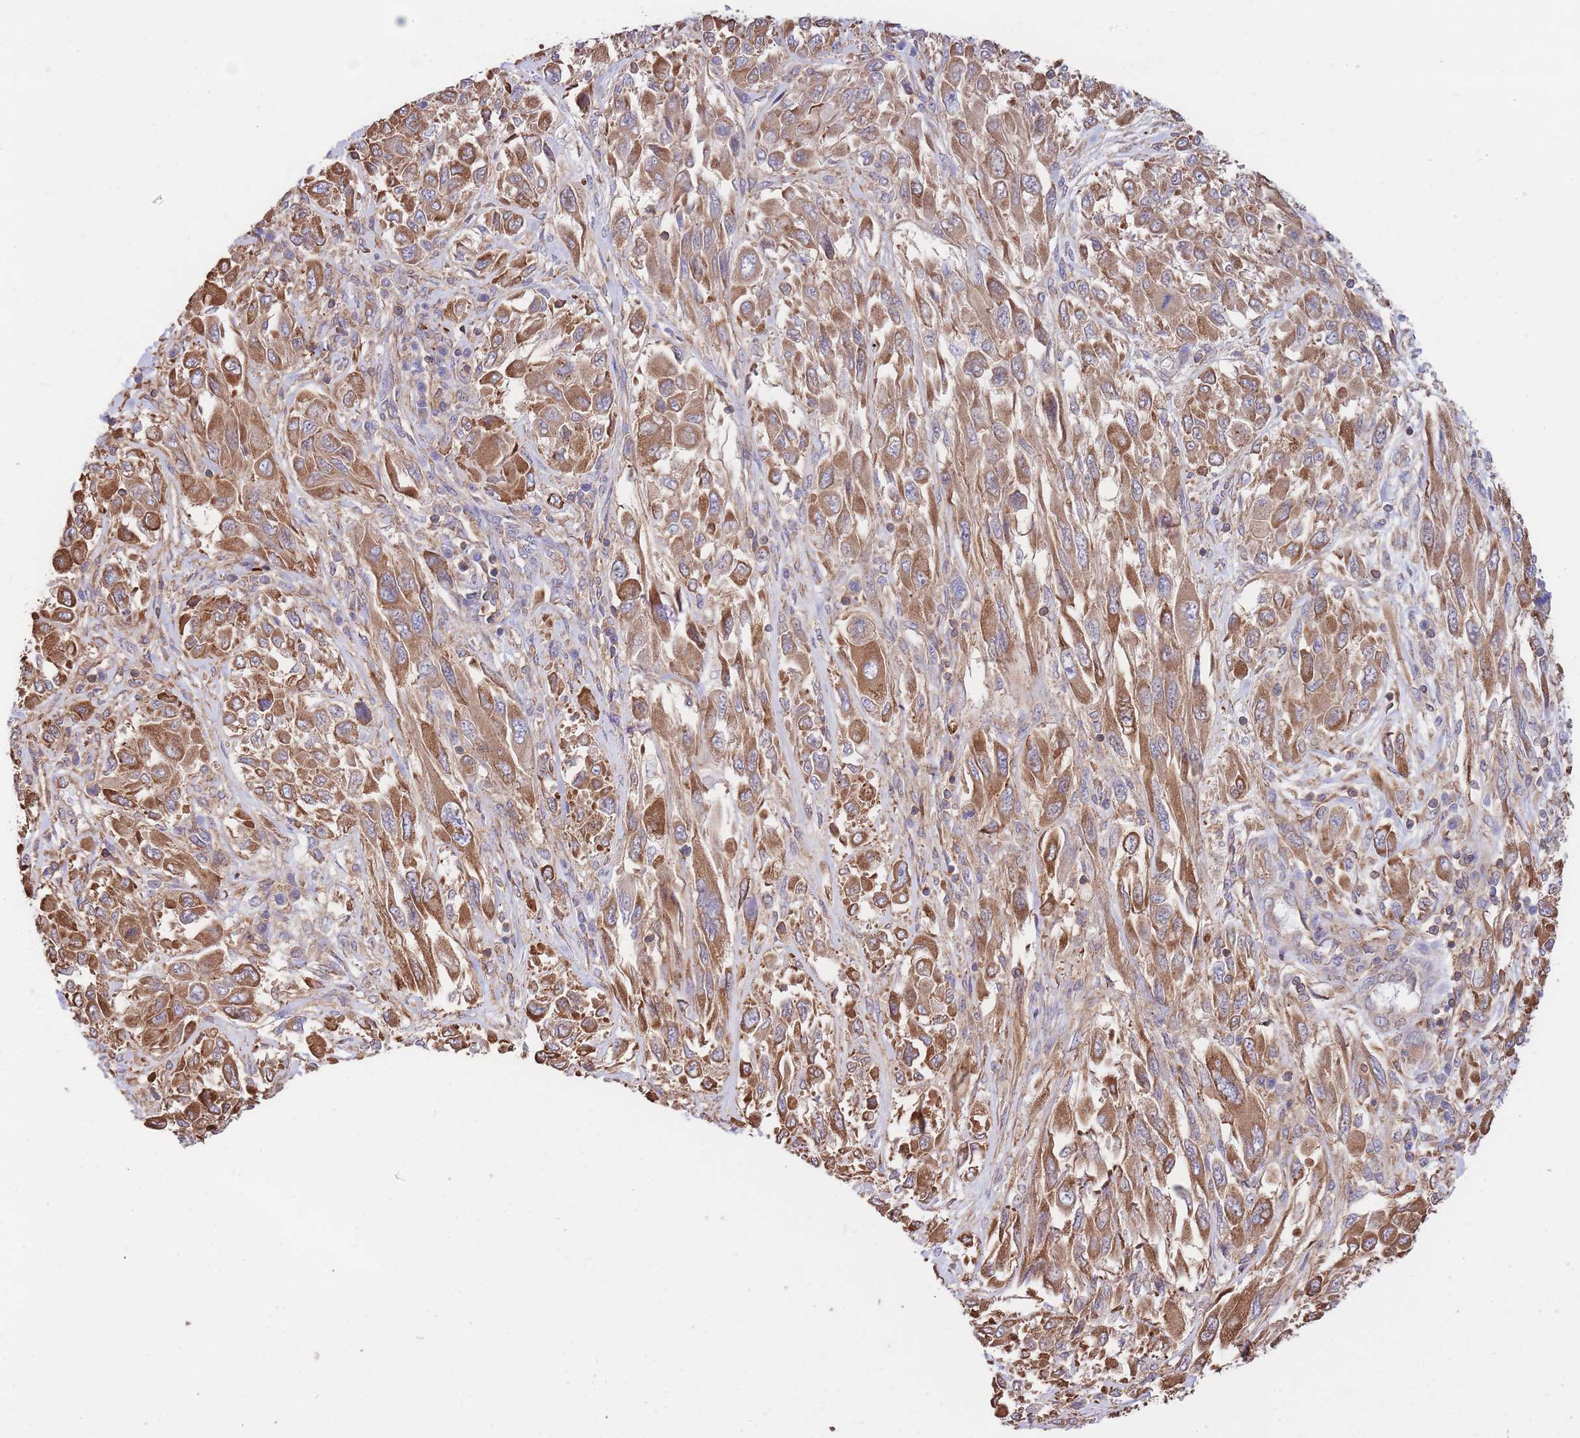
{"staining": {"intensity": "moderate", "quantity": ">75%", "location": "cytoplasmic/membranous"}, "tissue": "melanoma", "cell_type": "Tumor cells", "image_type": "cancer", "snomed": [{"axis": "morphology", "description": "Malignant melanoma, NOS"}, {"axis": "topography", "description": "Skin"}], "caption": "Immunohistochemistry (IHC) image of human malignant melanoma stained for a protein (brown), which displays medium levels of moderate cytoplasmic/membranous positivity in approximately >75% of tumor cells.", "gene": "LRRN4CL", "patient": {"sex": "female", "age": 91}}